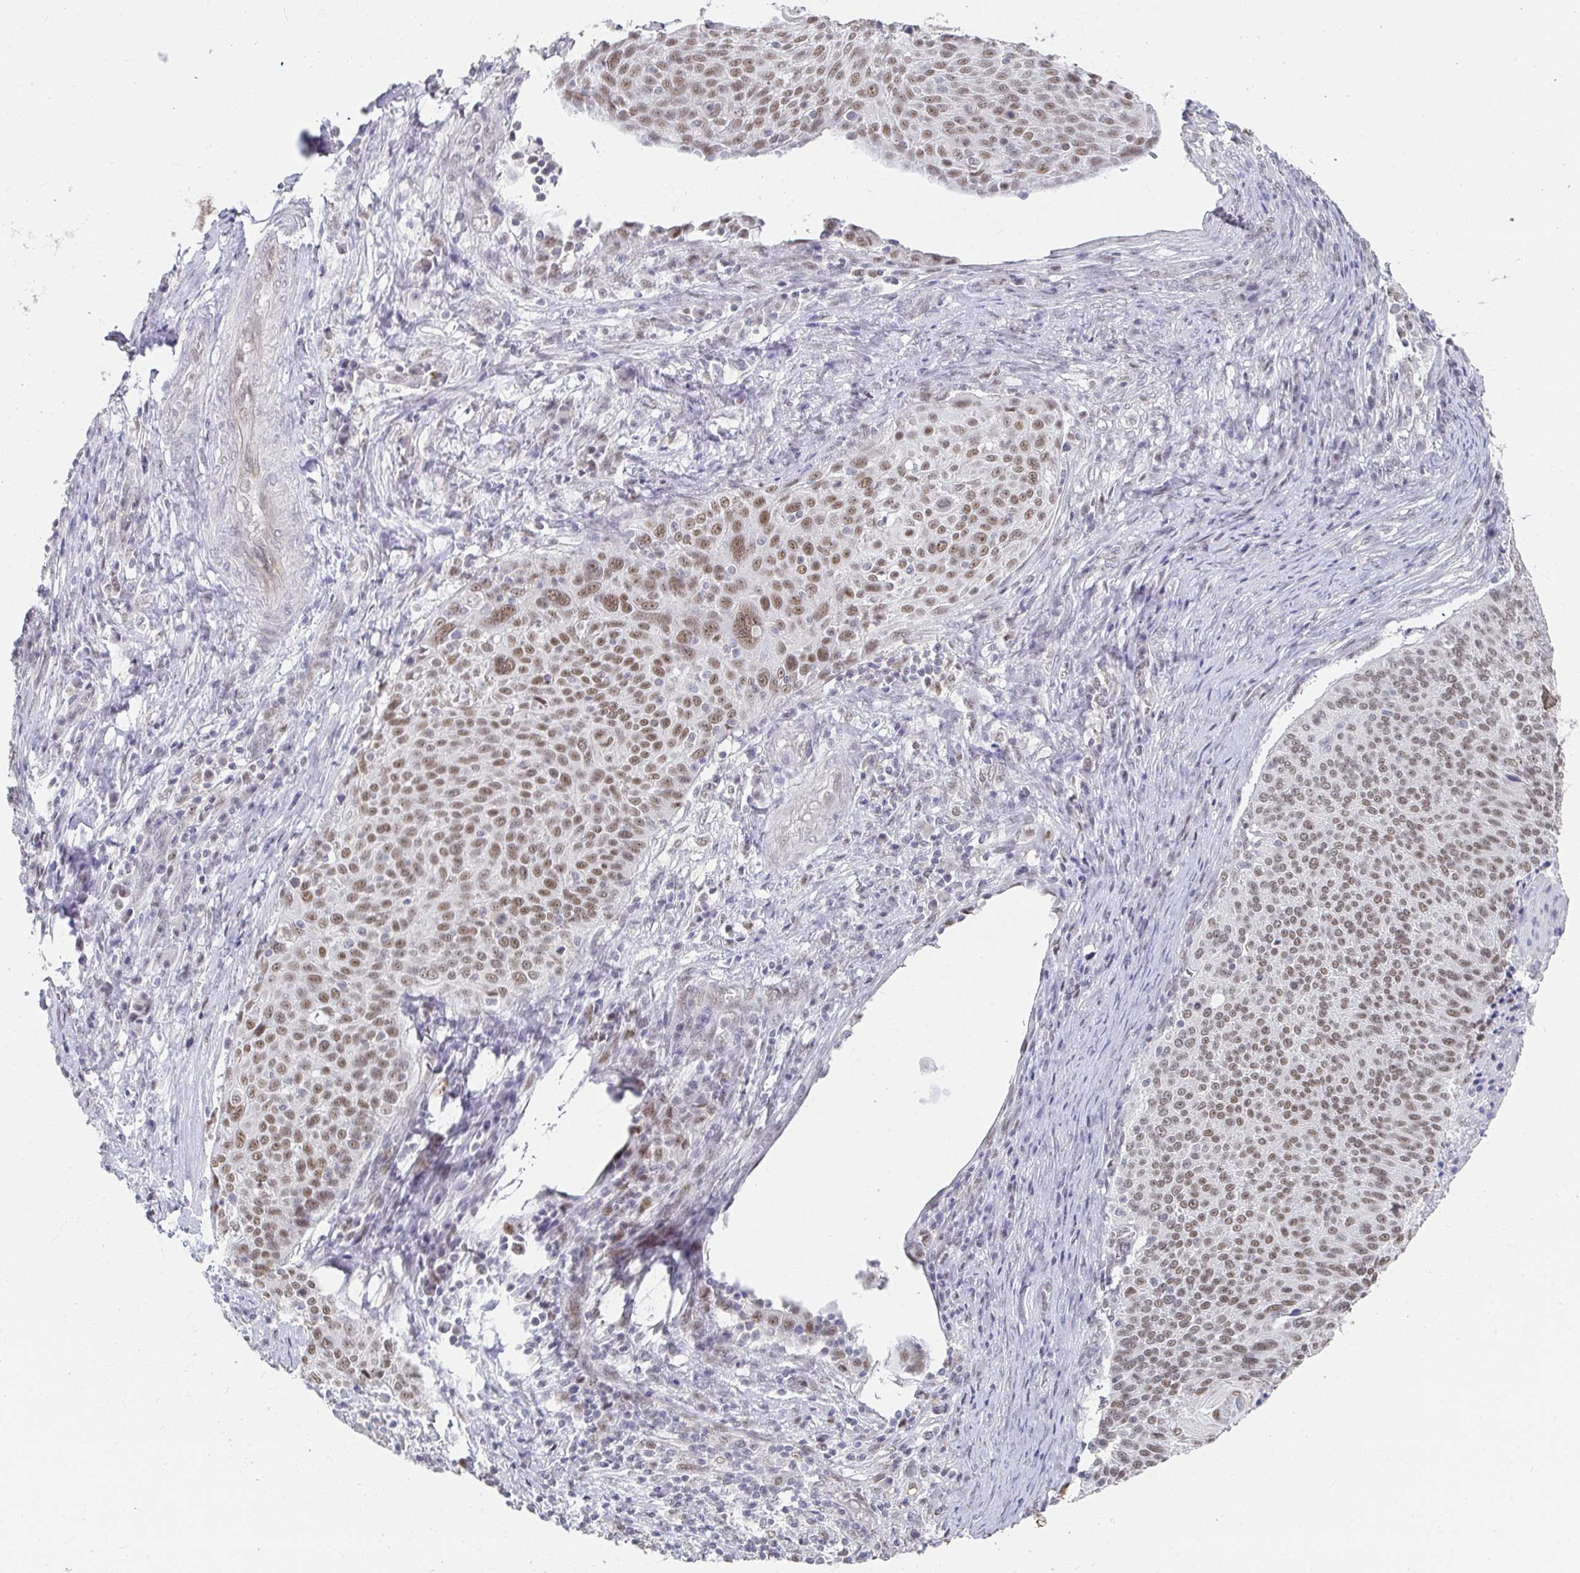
{"staining": {"intensity": "moderate", "quantity": ">75%", "location": "nuclear"}, "tissue": "cervical cancer", "cell_type": "Tumor cells", "image_type": "cancer", "snomed": [{"axis": "morphology", "description": "Squamous cell carcinoma, NOS"}, {"axis": "topography", "description": "Cervix"}], "caption": "Immunohistochemical staining of squamous cell carcinoma (cervical) shows moderate nuclear protein positivity in about >75% of tumor cells. (DAB (3,3'-diaminobenzidine) = brown stain, brightfield microscopy at high magnification).", "gene": "RCOR1", "patient": {"sex": "female", "age": 31}}